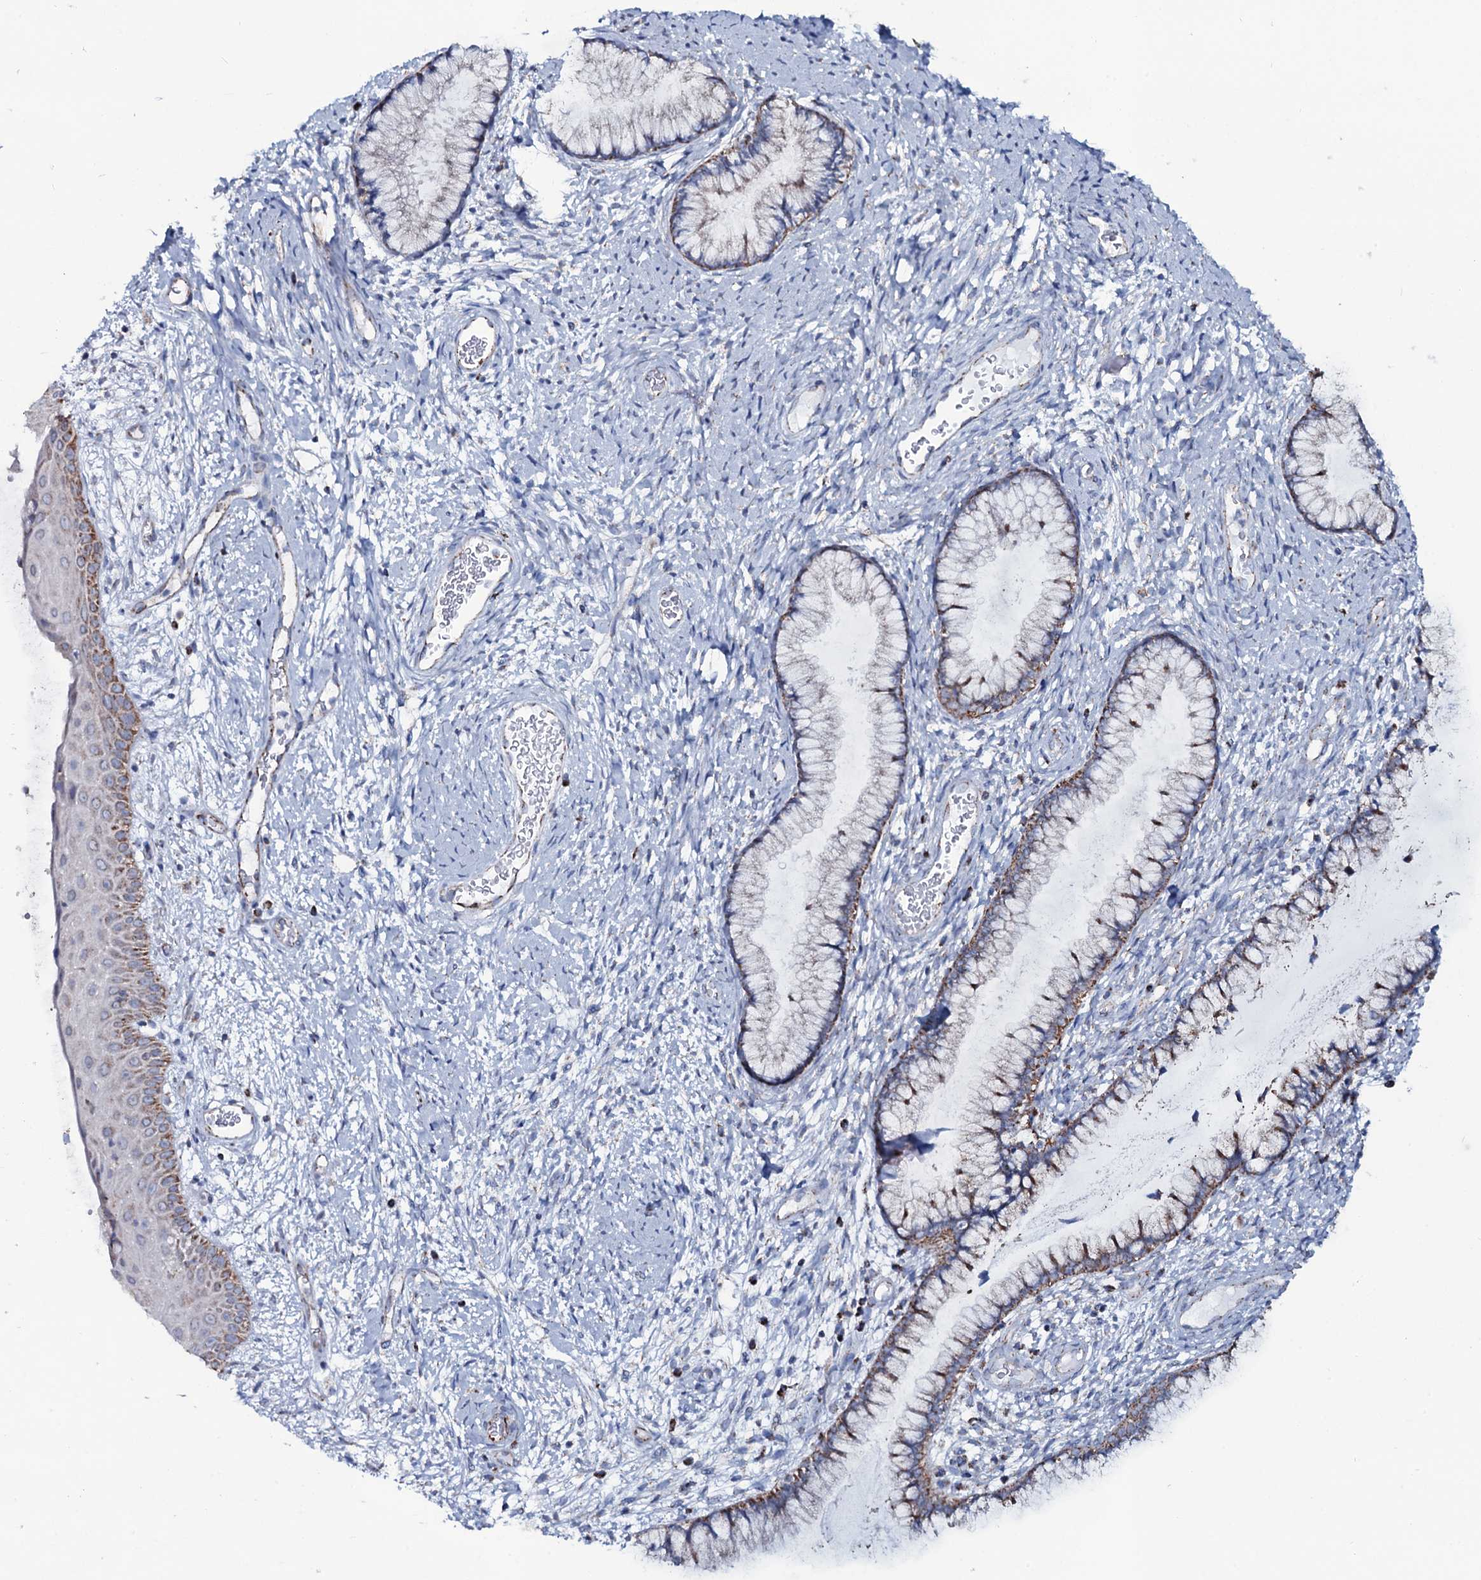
{"staining": {"intensity": "moderate", "quantity": "25%-75%", "location": "cytoplasmic/membranous"}, "tissue": "cervix", "cell_type": "Glandular cells", "image_type": "normal", "snomed": [{"axis": "morphology", "description": "Normal tissue, NOS"}, {"axis": "topography", "description": "Cervix"}], "caption": "Protein analysis of benign cervix shows moderate cytoplasmic/membranous expression in about 25%-75% of glandular cells.", "gene": "MRPS35", "patient": {"sex": "female", "age": 42}}